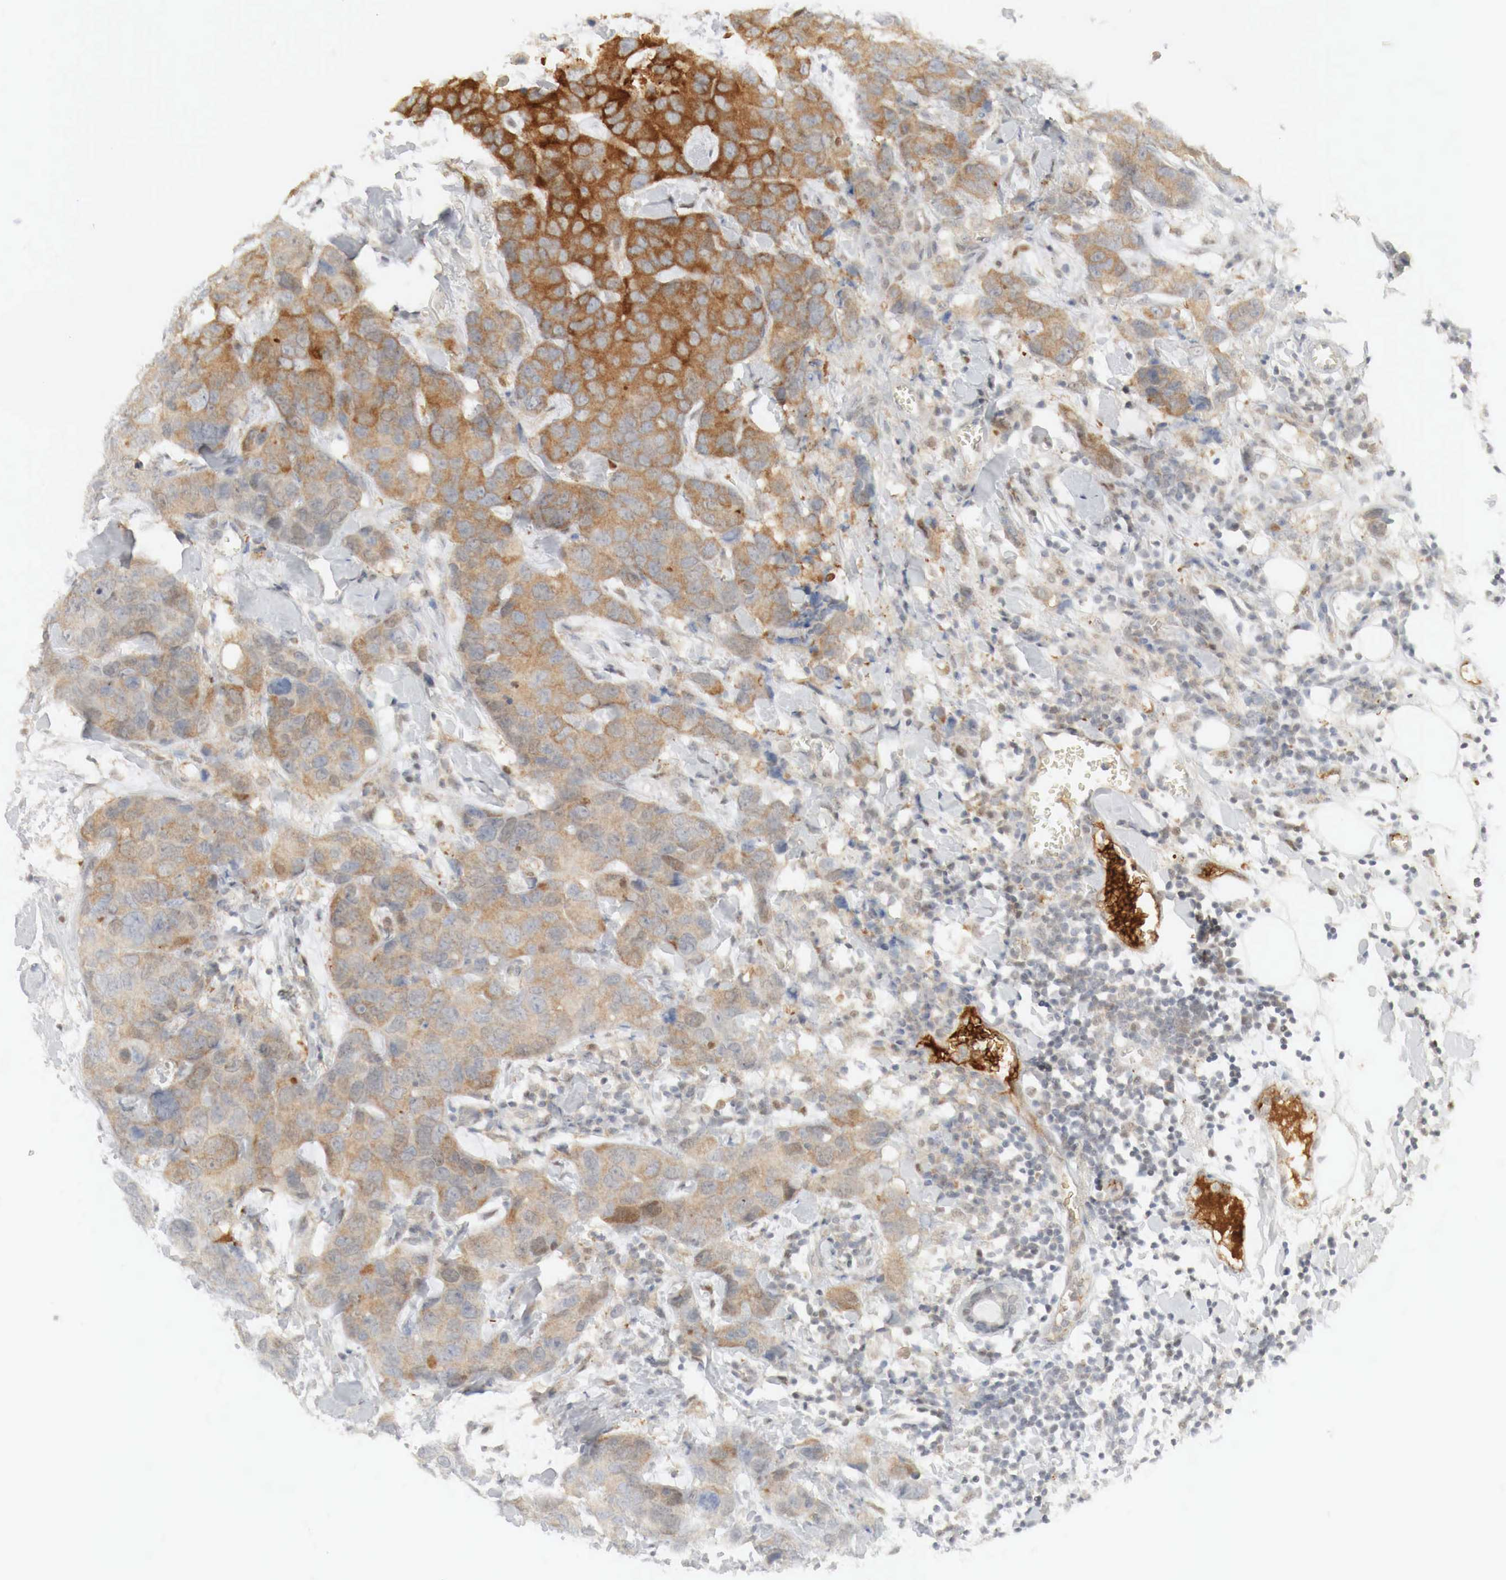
{"staining": {"intensity": "moderate", "quantity": "25%-75%", "location": "cytoplasmic/membranous,nuclear"}, "tissue": "breast cancer", "cell_type": "Tumor cells", "image_type": "cancer", "snomed": [{"axis": "morphology", "description": "Duct carcinoma"}, {"axis": "topography", "description": "Breast"}], "caption": "This photomicrograph shows immunohistochemistry staining of breast invasive ductal carcinoma, with medium moderate cytoplasmic/membranous and nuclear expression in approximately 25%-75% of tumor cells.", "gene": "MYC", "patient": {"sex": "female", "age": 91}}